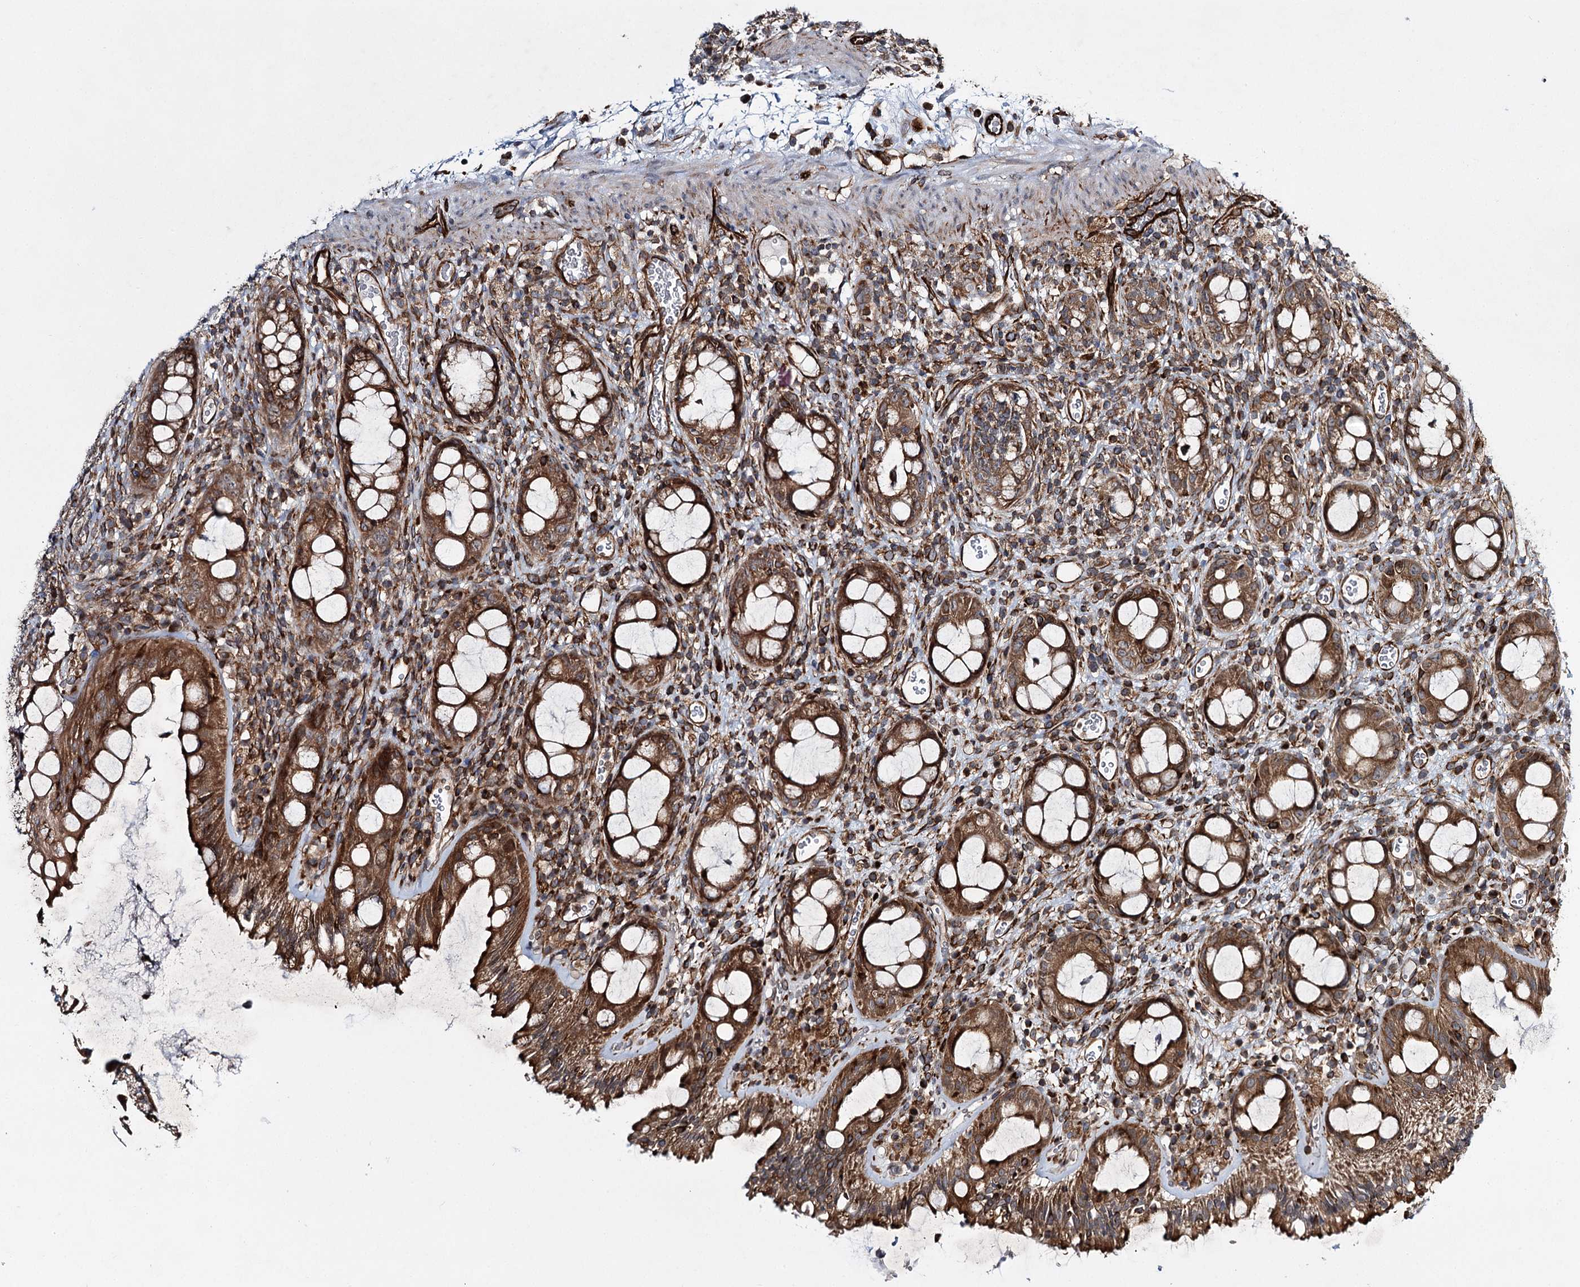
{"staining": {"intensity": "strong", "quantity": ">75%", "location": "cytoplasmic/membranous"}, "tissue": "rectum", "cell_type": "Glandular cells", "image_type": "normal", "snomed": [{"axis": "morphology", "description": "Normal tissue, NOS"}, {"axis": "topography", "description": "Rectum"}], "caption": "Immunohistochemistry (DAB (3,3'-diaminobenzidine)) staining of unremarkable rectum displays strong cytoplasmic/membranous protein staining in approximately >75% of glandular cells.", "gene": "DPEP2", "patient": {"sex": "female", "age": 57}}